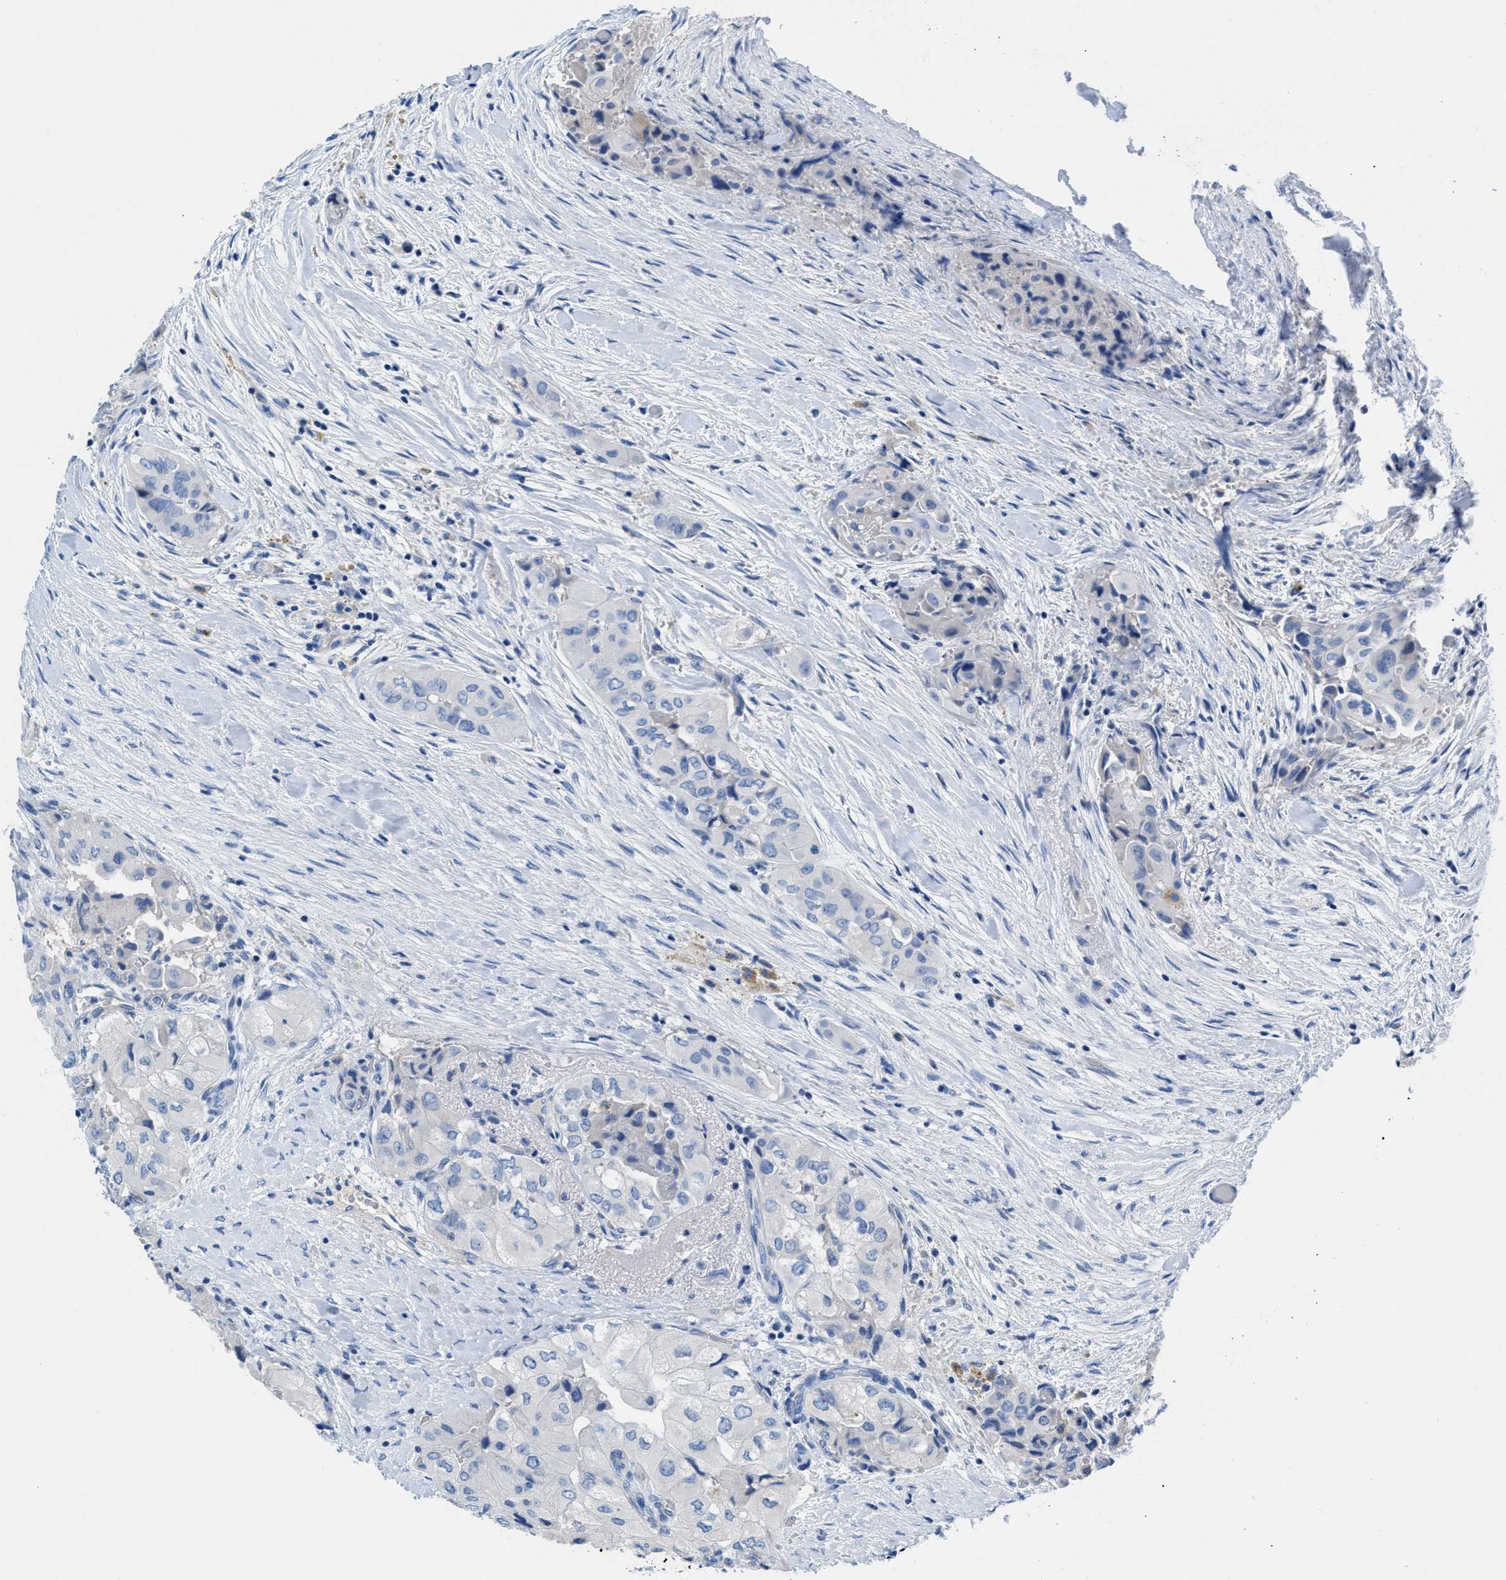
{"staining": {"intensity": "negative", "quantity": "none", "location": "none"}, "tissue": "thyroid cancer", "cell_type": "Tumor cells", "image_type": "cancer", "snomed": [{"axis": "morphology", "description": "Papillary adenocarcinoma, NOS"}, {"axis": "topography", "description": "Thyroid gland"}], "caption": "Image shows no protein staining in tumor cells of papillary adenocarcinoma (thyroid) tissue.", "gene": "SLFN13", "patient": {"sex": "female", "age": 59}}